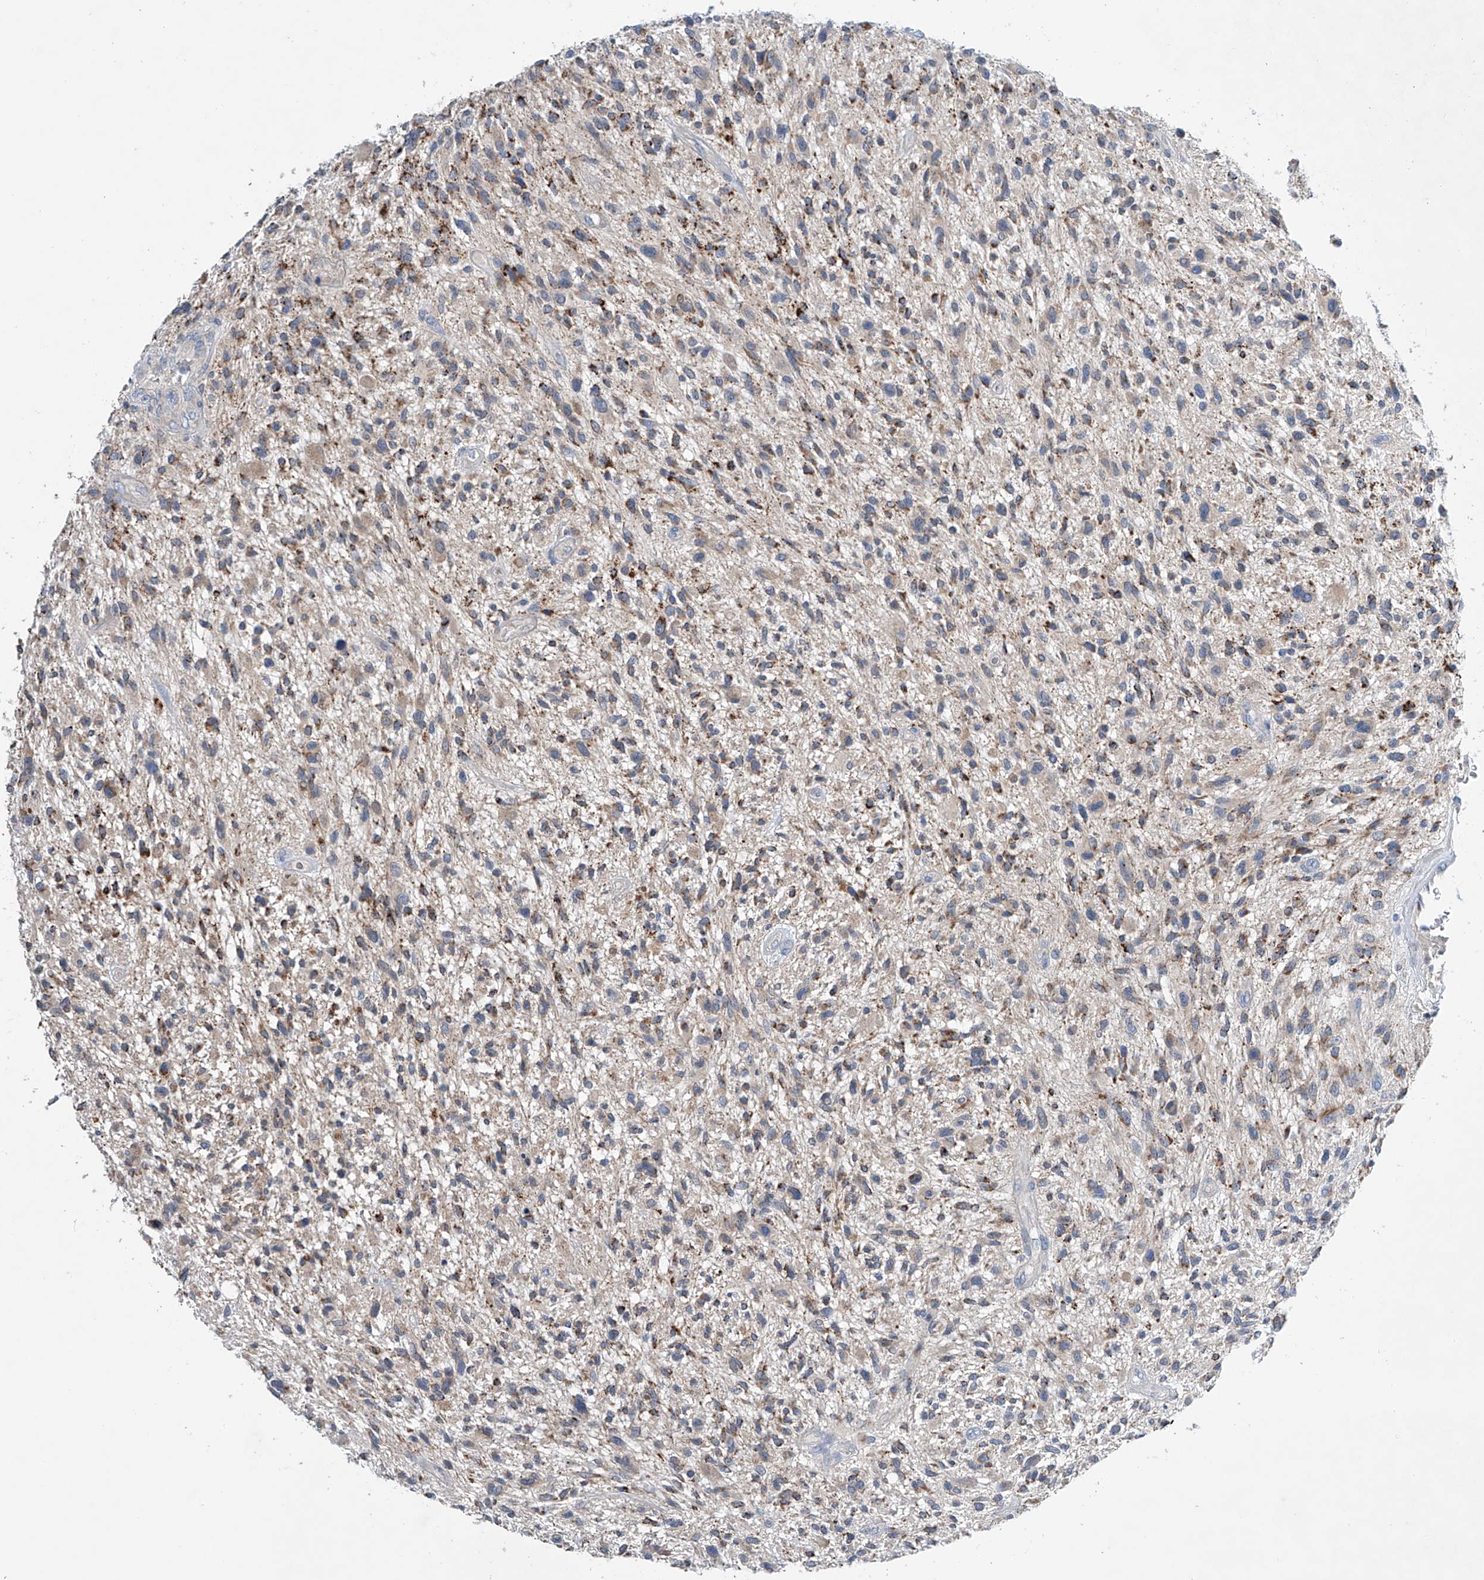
{"staining": {"intensity": "moderate", "quantity": "25%-75%", "location": "cytoplasmic/membranous"}, "tissue": "glioma", "cell_type": "Tumor cells", "image_type": "cancer", "snomed": [{"axis": "morphology", "description": "Glioma, malignant, High grade"}, {"axis": "topography", "description": "Brain"}], "caption": "Immunohistochemical staining of human glioma demonstrates medium levels of moderate cytoplasmic/membranous protein expression in approximately 25%-75% of tumor cells.", "gene": "GPC4", "patient": {"sex": "male", "age": 47}}